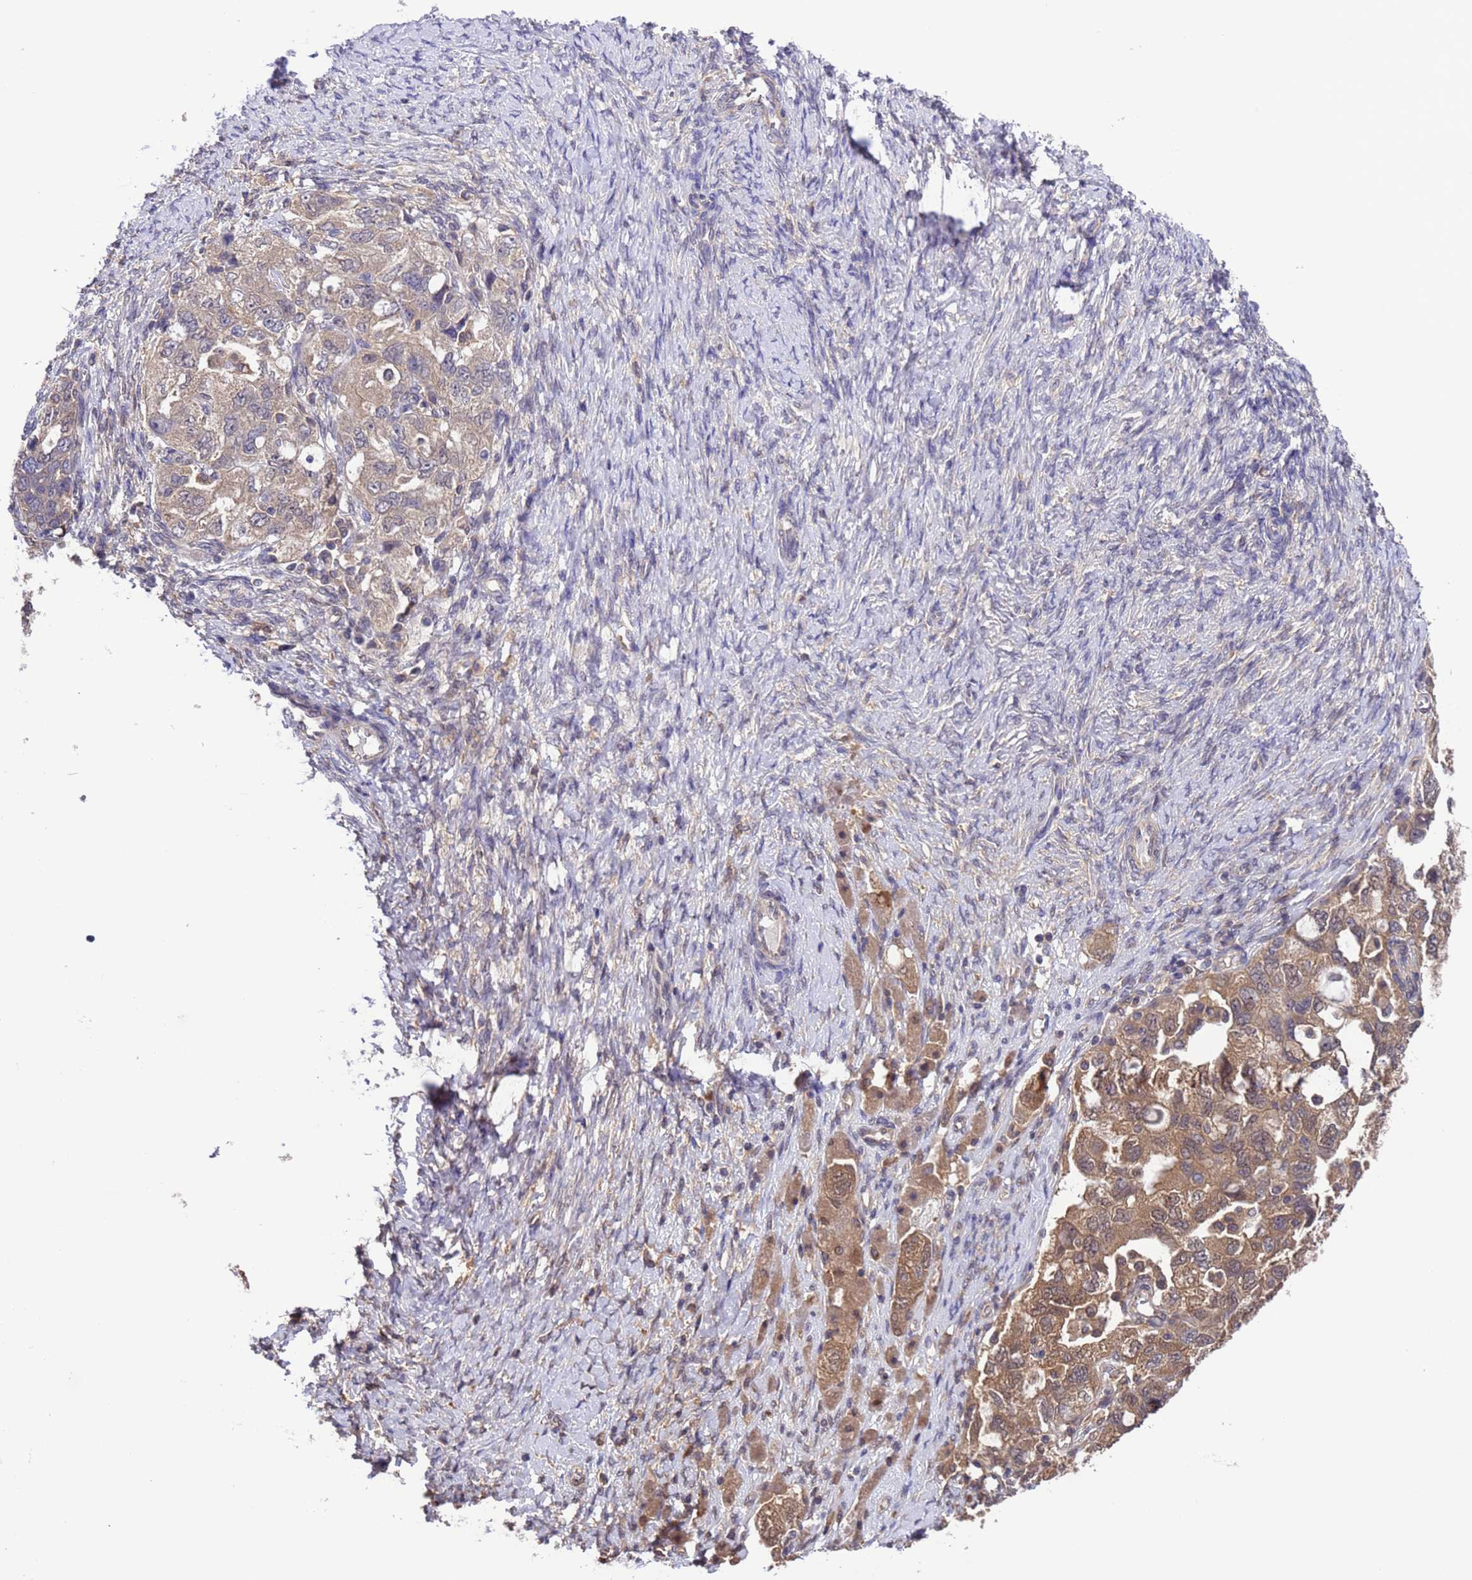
{"staining": {"intensity": "moderate", "quantity": "<25%", "location": "cytoplasmic/membranous"}, "tissue": "ovarian cancer", "cell_type": "Tumor cells", "image_type": "cancer", "snomed": [{"axis": "morphology", "description": "Carcinoma, NOS"}, {"axis": "morphology", "description": "Cystadenocarcinoma, serous, NOS"}, {"axis": "topography", "description": "Ovary"}], "caption": "Immunohistochemical staining of ovarian serous cystadenocarcinoma displays low levels of moderate cytoplasmic/membranous protein staining in about <25% of tumor cells.", "gene": "ZFP69B", "patient": {"sex": "female", "age": 69}}